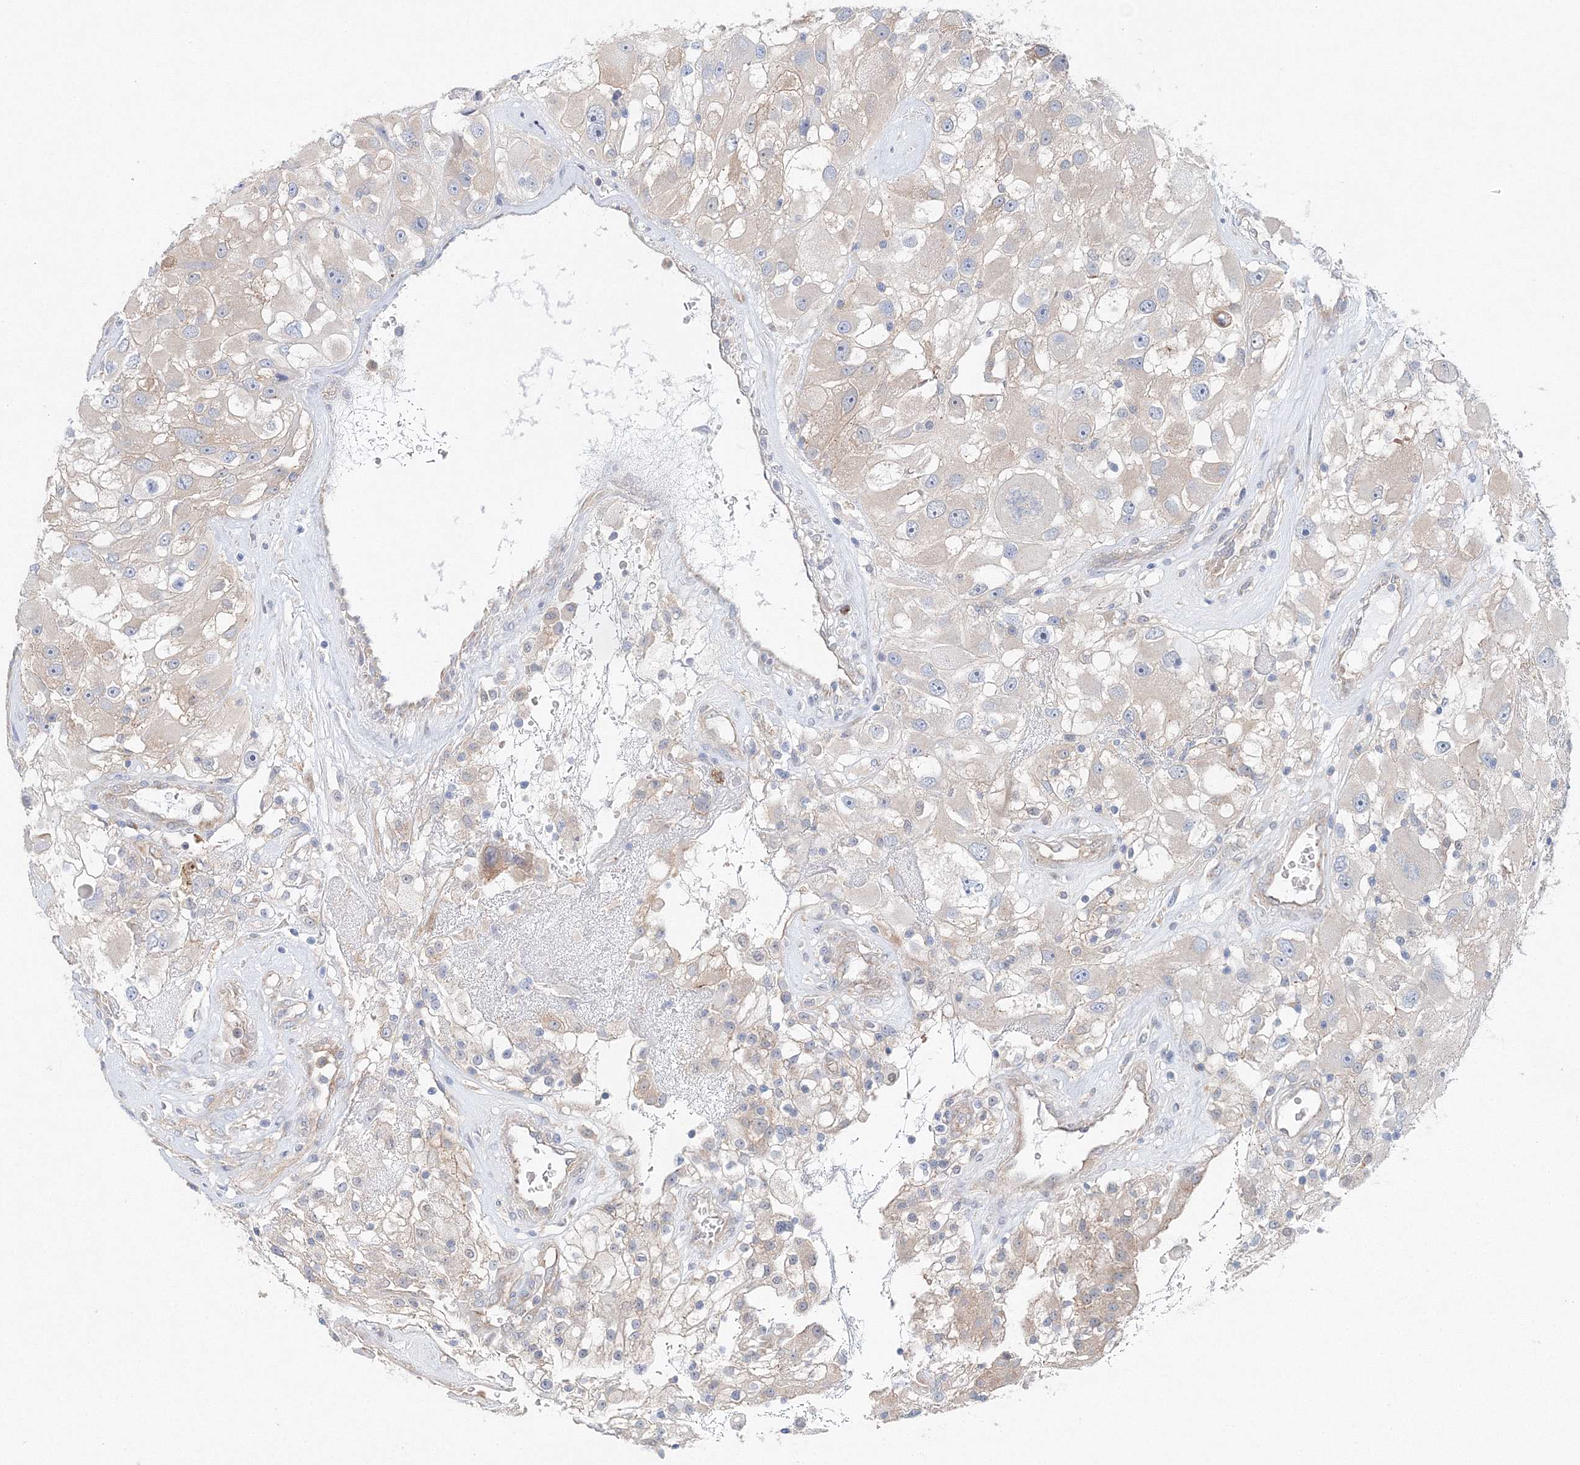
{"staining": {"intensity": "negative", "quantity": "none", "location": "none"}, "tissue": "renal cancer", "cell_type": "Tumor cells", "image_type": "cancer", "snomed": [{"axis": "morphology", "description": "Adenocarcinoma, NOS"}, {"axis": "topography", "description": "Kidney"}], "caption": "This is an immunohistochemistry micrograph of renal cancer (adenocarcinoma). There is no expression in tumor cells.", "gene": "TPRKB", "patient": {"sex": "female", "age": 52}}